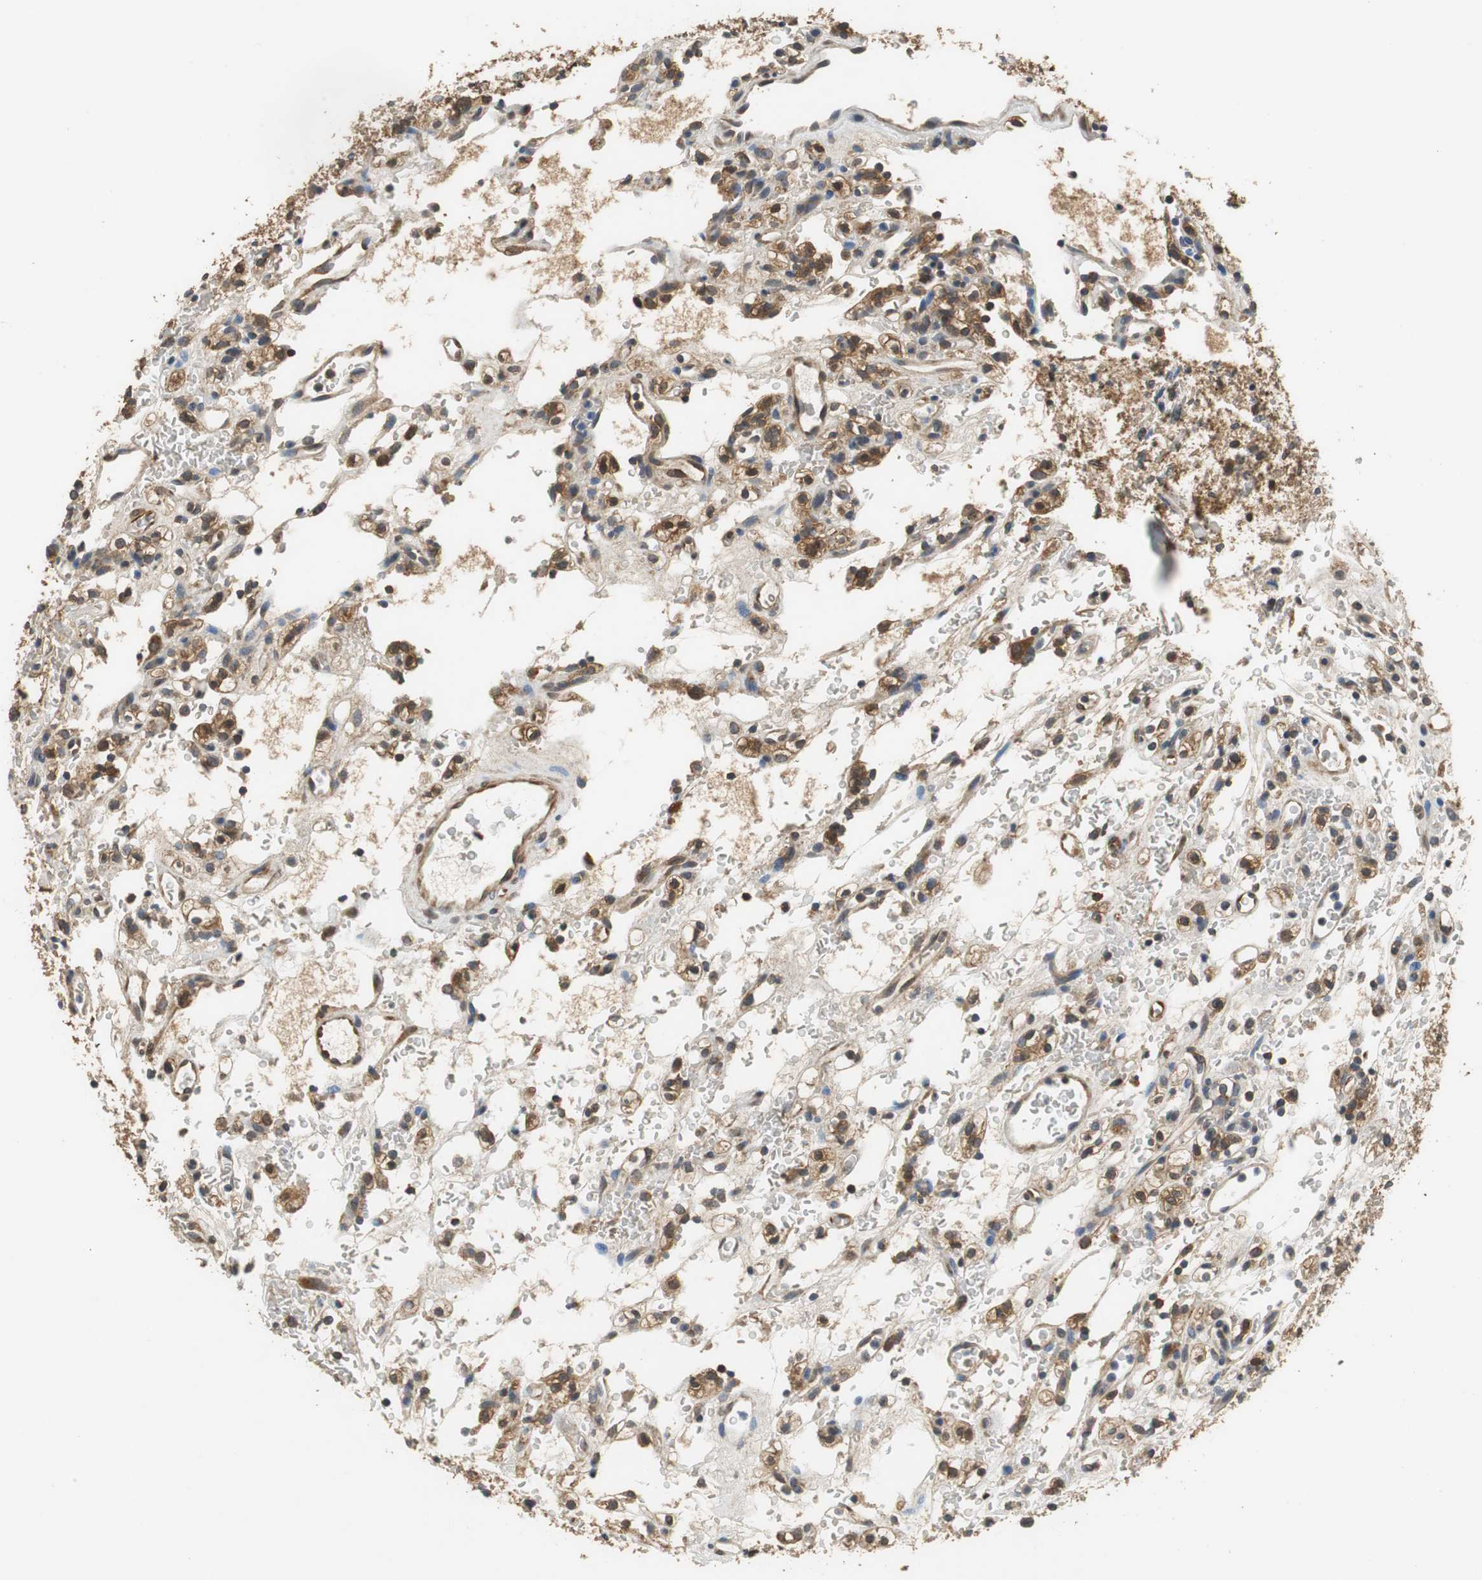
{"staining": {"intensity": "moderate", "quantity": ">75%", "location": "cytoplasmic/membranous,nuclear"}, "tissue": "renal cancer", "cell_type": "Tumor cells", "image_type": "cancer", "snomed": [{"axis": "morphology", "description": "Normal tissue, NOS"}, {"axis": "morphology", "description": "Adenocarcinoma, NOS"}, {"axis": "topography", "description": "Kidney"}], "caption": "High-magnification brightfield microscopy of renal adenocarcinoma stained with DAB (3,3'-diaminobenzidine) (brown) and counterstained with hematoxylin (blue). tumor cells exhibit moderate cytoplasmic/membranous and nuclear expression is present in approximately>75% of cells.", "gene": "UBQLN2", "patient": {"sex": "female", "age": 72}}